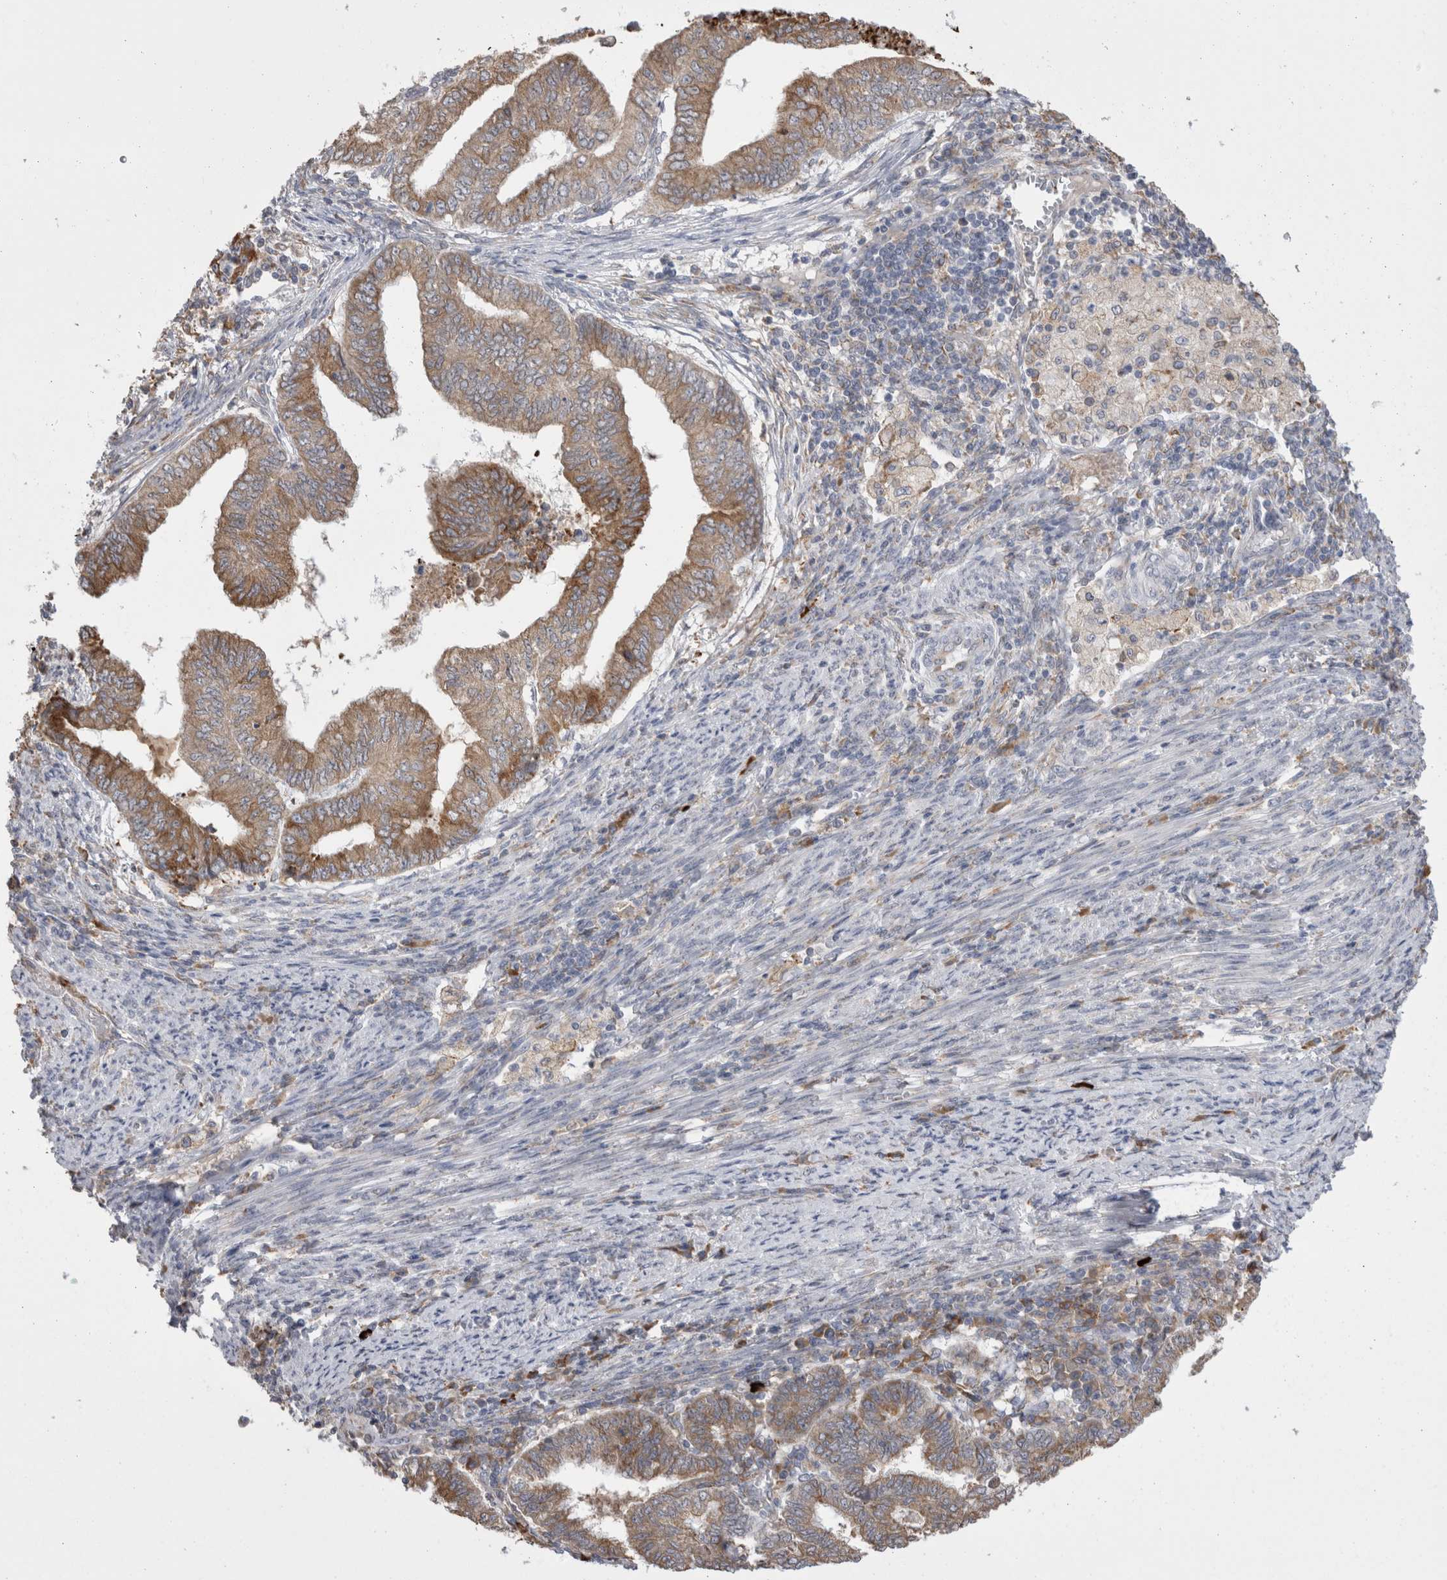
{"staining": {"intensity": "moderate", "quantity": ">75%", "location": "cytoplasmic/membranous"}, "tissue": "endometrial cancer", "cell_type": "Tumor cells", "image_type": "cancer", "snomed": [{"axis": "morphology", "description": "Polyp, NOS"}, {"axis": "morphology", "description": "Adenocarcinoma, NOS"}, {"axis": "morphology", "description": "Adenoma, NOS"}, {"axis": "topography", "description": "Endometrium"}], "caption": "Brown immunohistochemical staining in human endometrial adenoma displays moderate cytoplasmic/membranous staining in approximately >75% of tumor cells. The staining was performed using DAB, with brown indicating positive protein expression. Nuclei are stained blue with hematoxylin.", "gene": "ZNF341", "patient": {"sex": "female", "age": 79}}